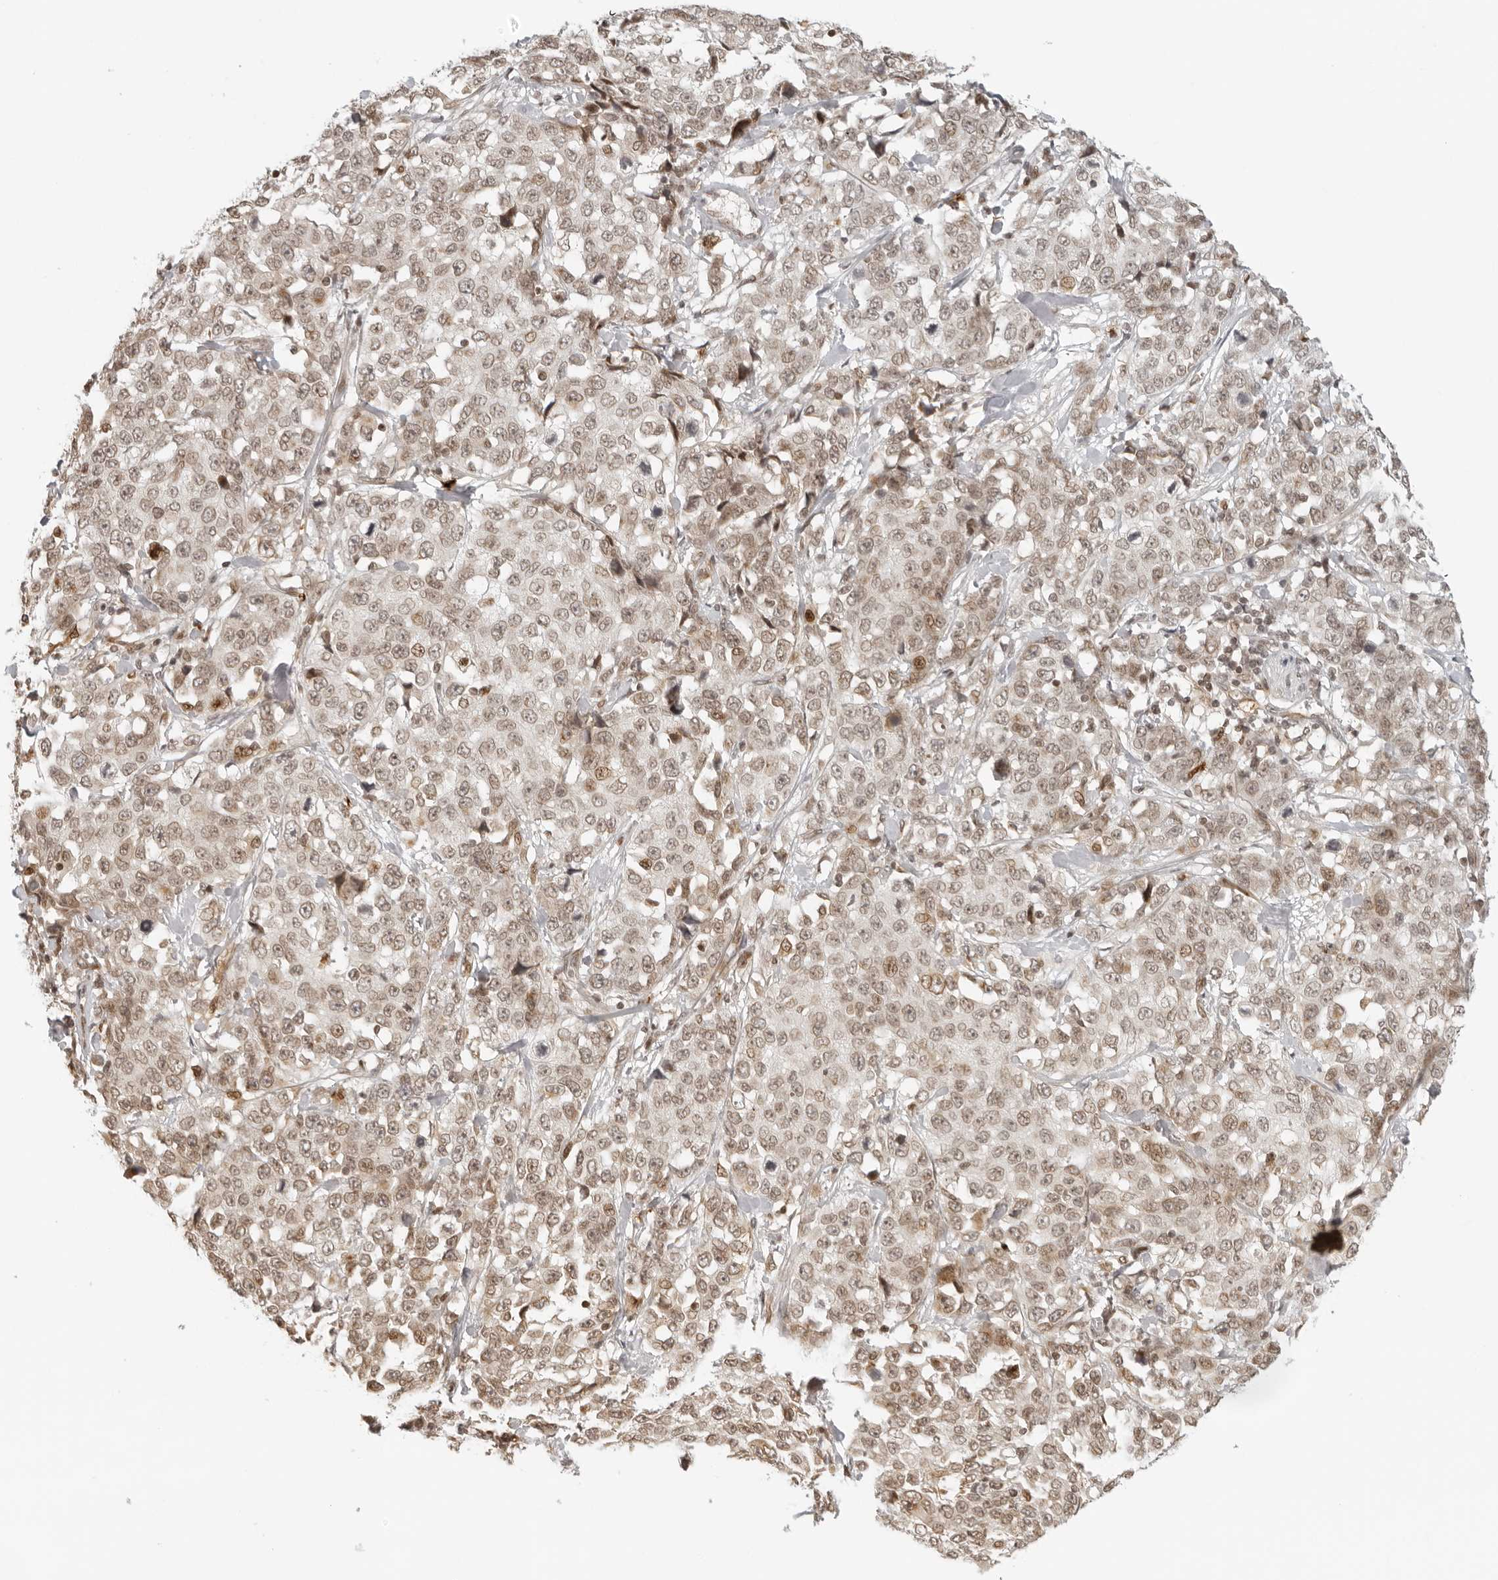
{"staining": {"intensity": "moderate", "quantity": ">75%", "location": "cytoplasmic/membranous,nuclear"}, "tissue": "stomach cancer", "cell_type": "Tumor cells", "image_type": "cancer", "snomed": [{"axis": "morphology", "description": "Normal tissue, NOS"}, {"axis": "morphology", "description": "Adenocarcinoma, NOS"}, {"axis": "topography", "description": "Stomach"}], "caption": "Immunohistochemical staining of human stomach cancer (adenocarcinoma) shows moderate cytoplasmic/membranous and nuclear protein staining in approximately >75% of tumor cells. The protein of interest is stained brown, and the nuclei are stained in blue (DAB IHC with brightfield microscopy, high magnification).", "gene": "ZNF407", "patient": {"sex": "male", "age": 48}}